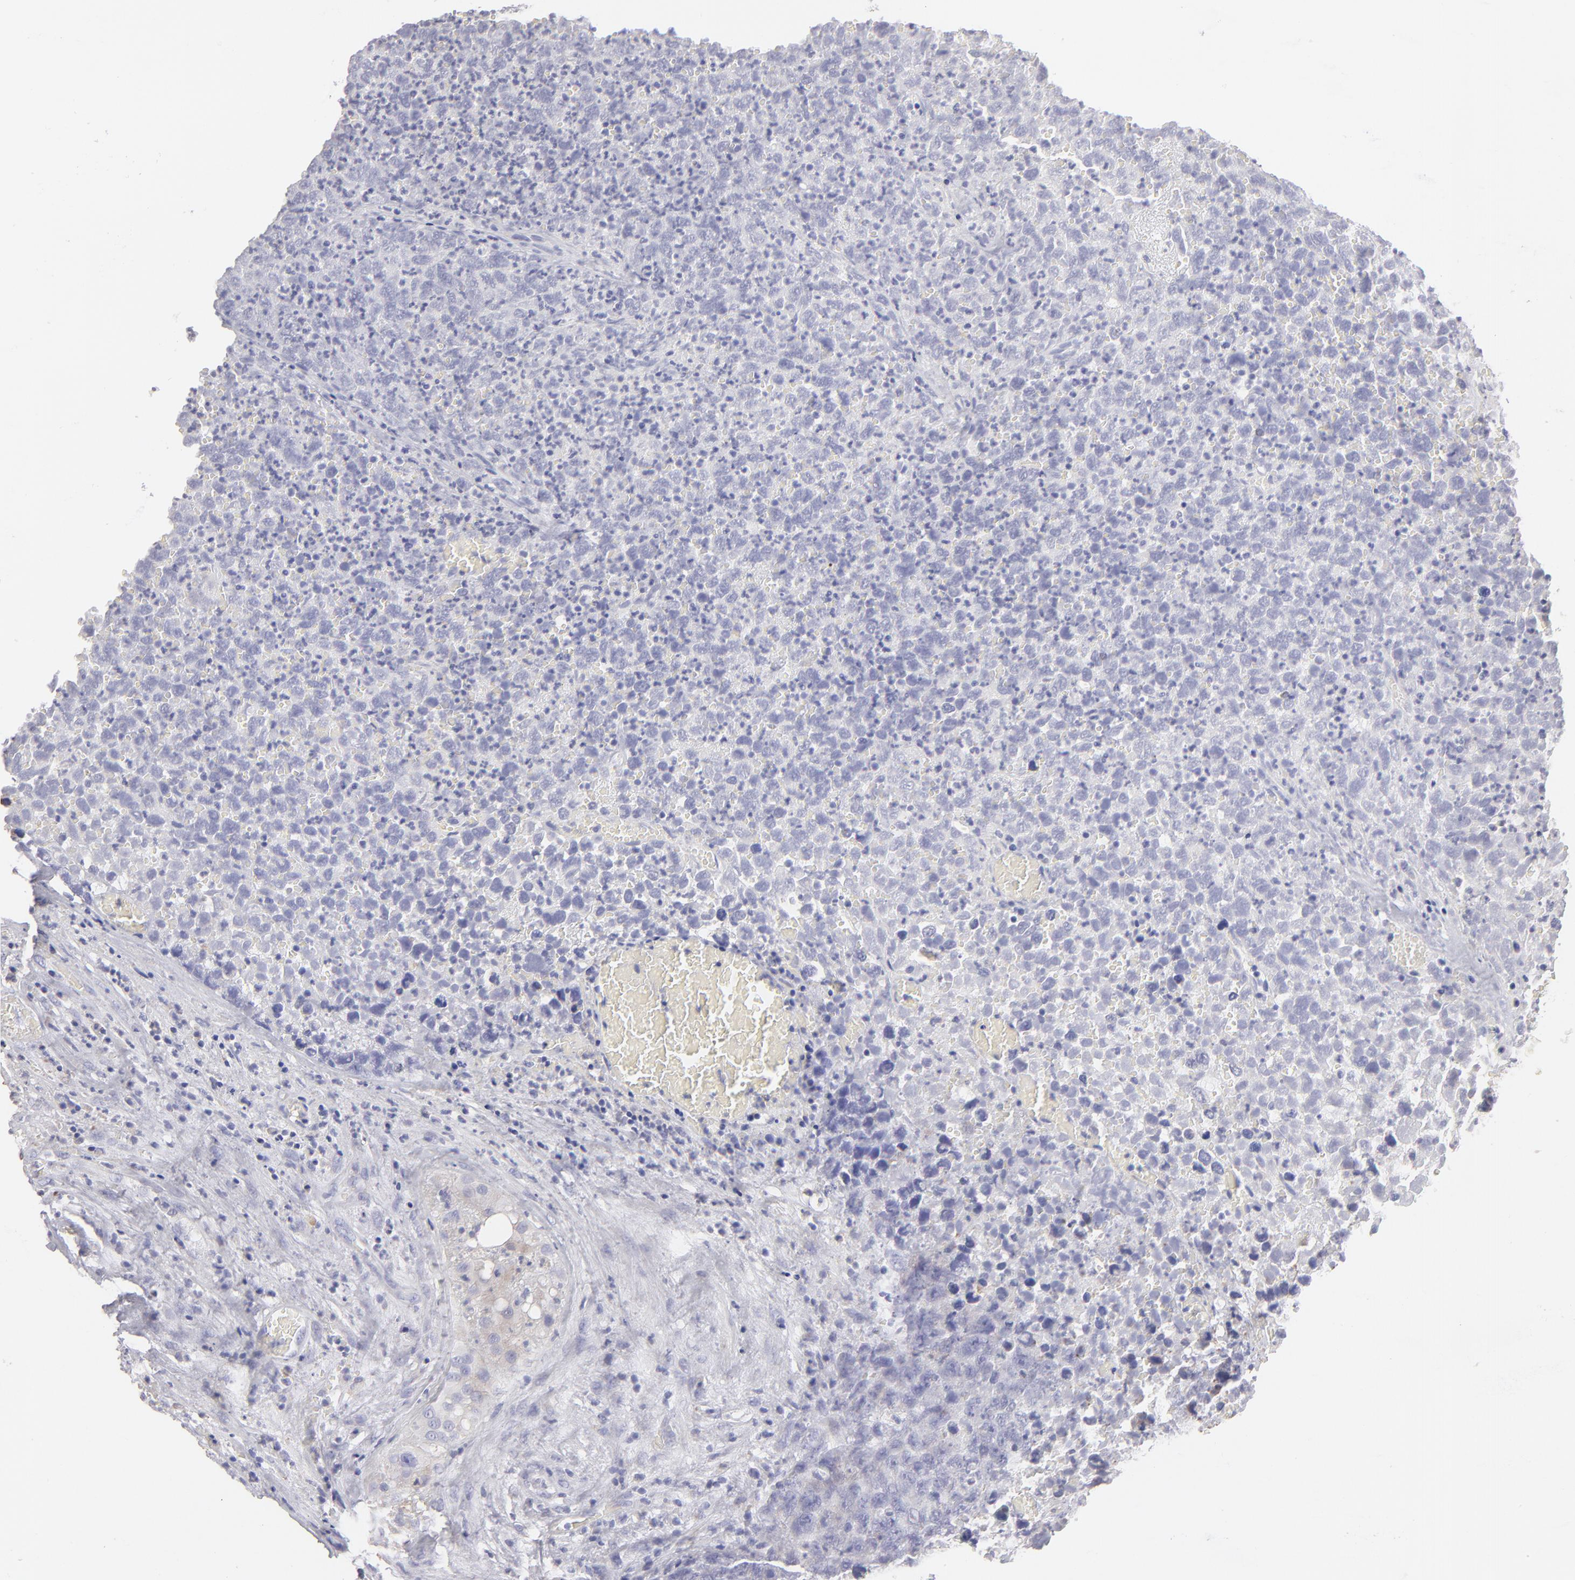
{"staining": {"intensity": "negative", "quantity": "none", "location": "none"}, "tissue": "testis cancer", "cell_type": "Tumor cells", "image_type": "cancer", "snomed": [{"axis": "morphology", "description": "Carcinoma, Embryonal, NOS"}, {"axis": "topography", "description": "Testis"}], "caption": "This is an immunohistochemistry (IHC) micrograph of human embryonal carcinoma (testis). There is no expression in tumor cells.", "gene": "CALR", "patient": {"sex": "male", "age": 31}}